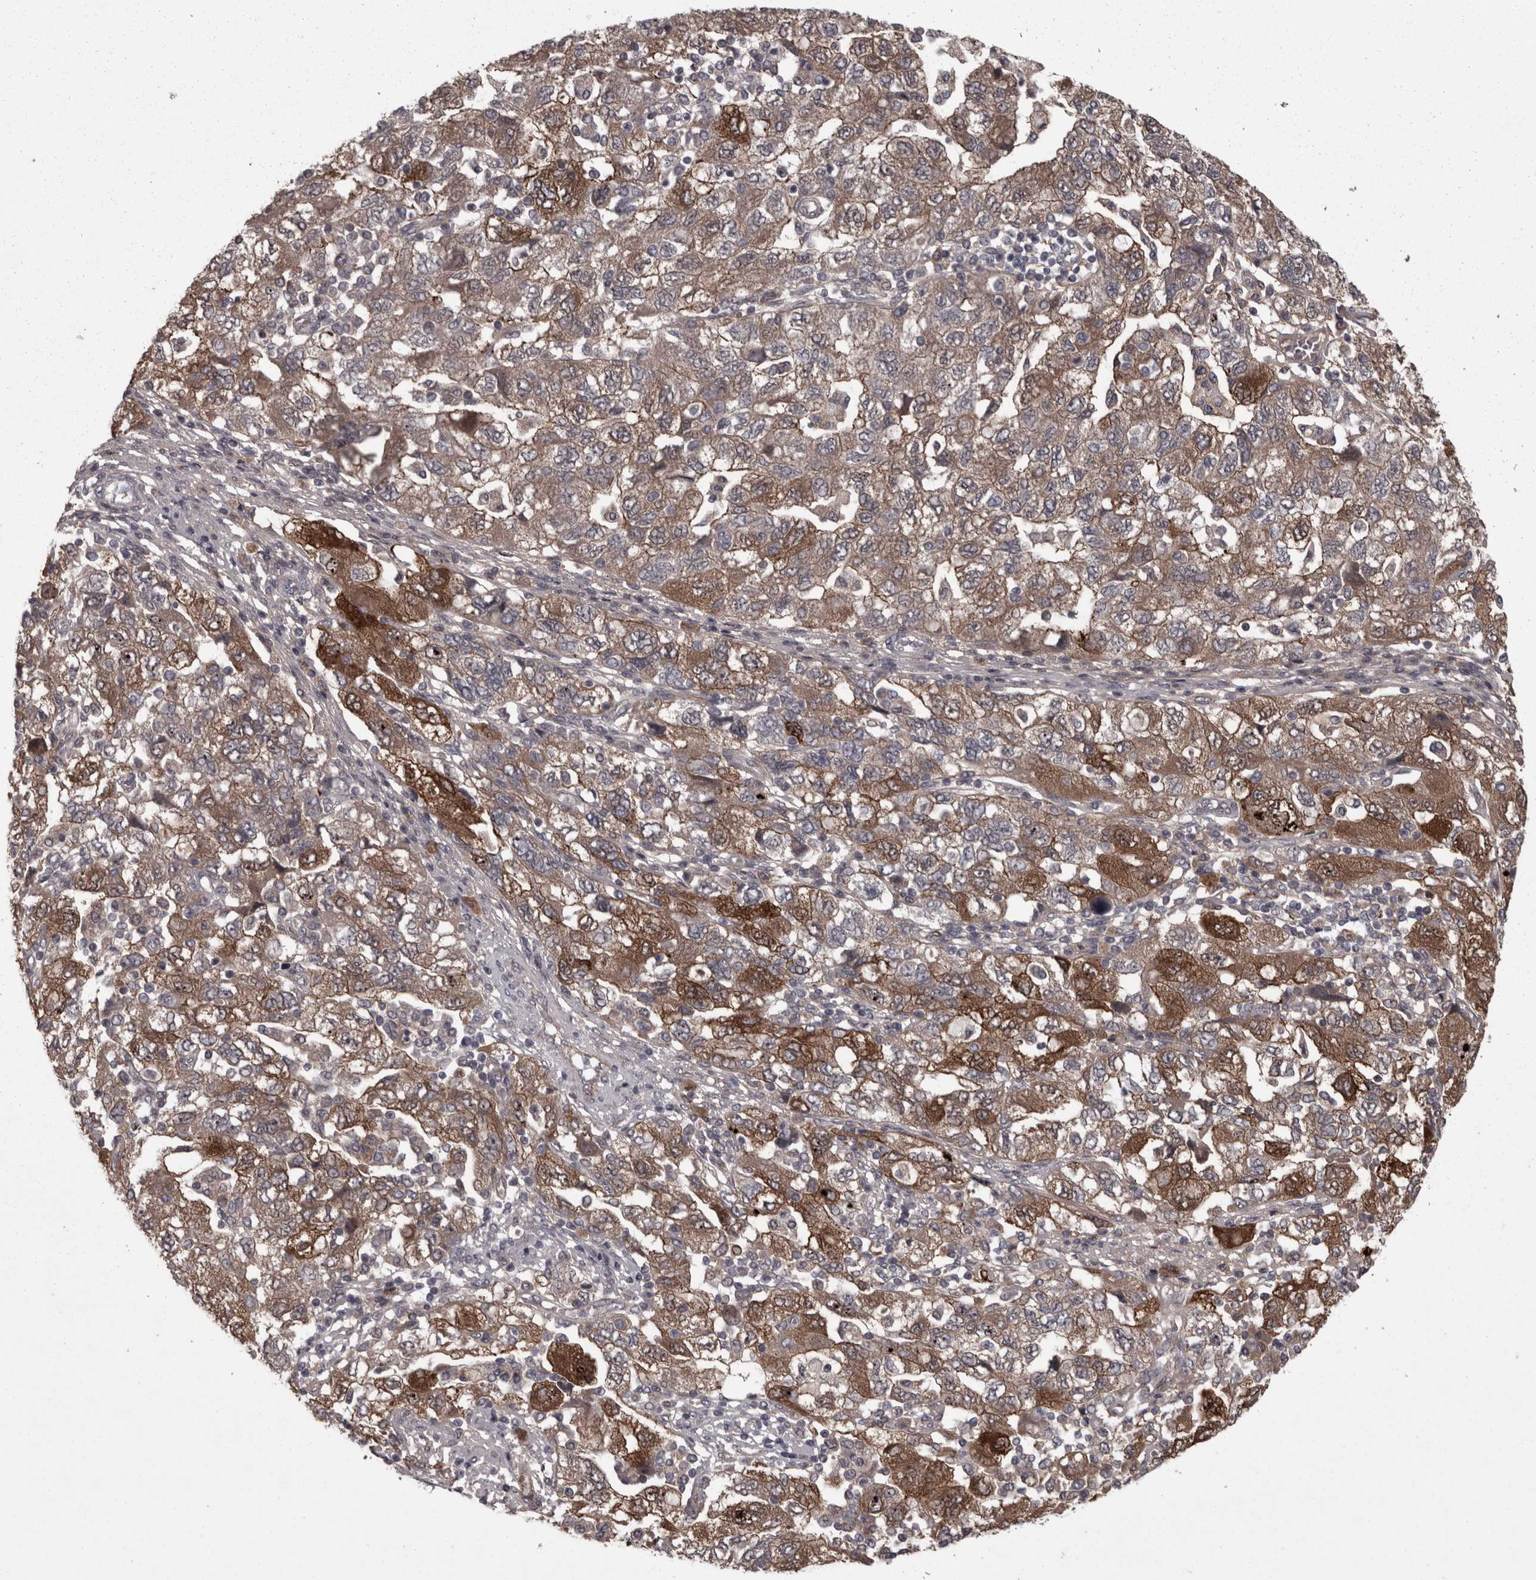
{"staining": {"intensity": "moderate", "quantity": ">75%", "location": "cytoplasmic/membranous"}, "tissue": "ovarian cancer", "cell_type": "Tumor cells", "image_type": "cancer", "snomed": [{"axis": "morphology", "description": "Carcinoma, NOS"}, {"axis": "morphology", "description": "Cystadenocarcinoma, serous, NOS"}, {"axis": "topography", "description": "Ovary"}], "caption": "IHC histopathology image of serous cystadenocarcinoma (ovarian) stained for a protein (brown), which shows medium levels of moderate cytoplasmic/membranous expression in approximately >75% of tumor cells.", "gene": "PCDH17", "patient": {"sex": "female", "age": 69}}